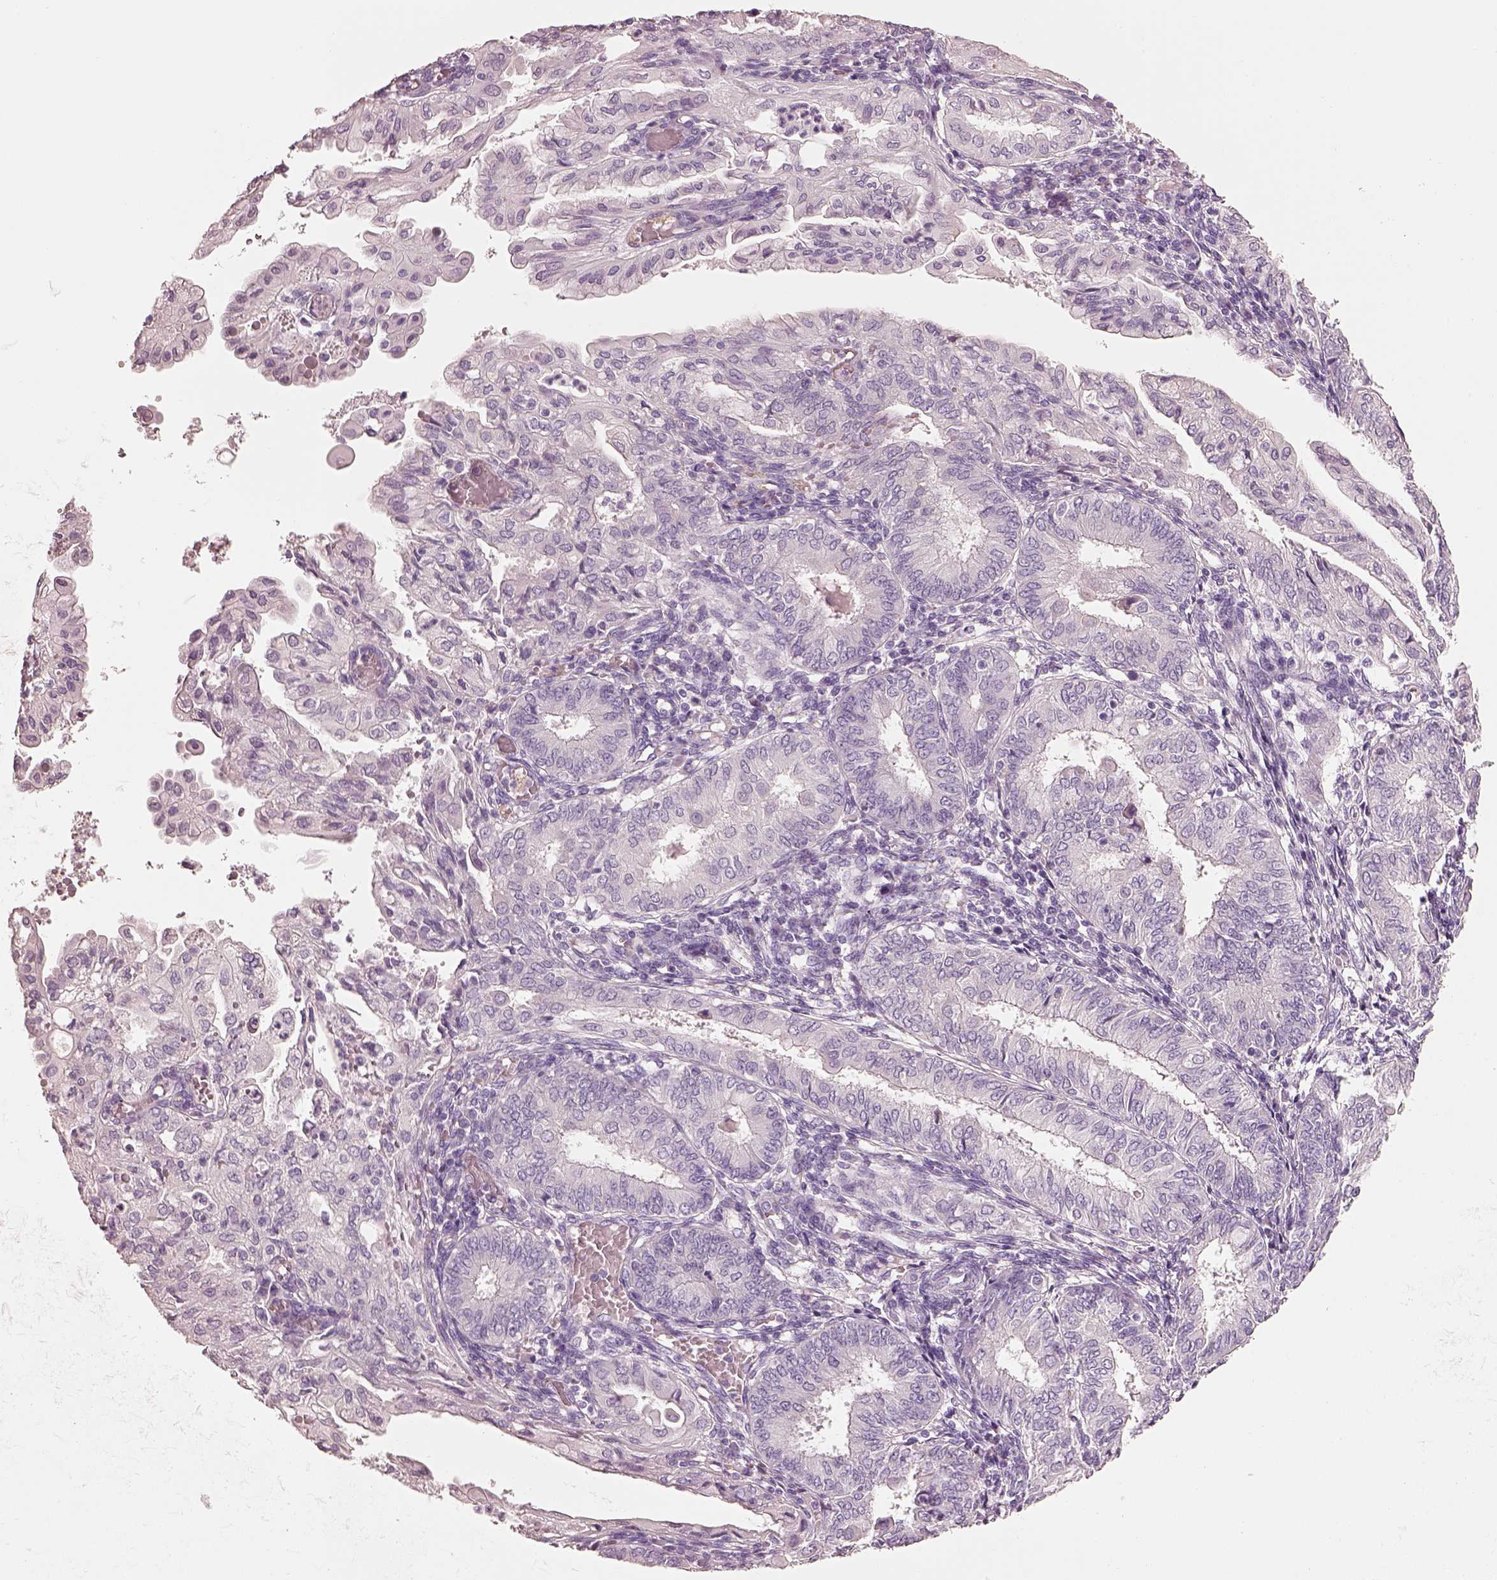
{"staining": {"intensity": "negative", "quantity": "none", "location": "none"}, "tissue": "endometrial cancer", "cell_type": "Tumor cells", "image_type": "cancer", "snomed": [{"axis": "morphology", "description": "Adenocarcinoma, NOS"}, {"axis": "topography", "description": "Endometrium"}], "caption": "Endometrial cancer was stained to show a protein in brown. There is no significant staining in tumor cells. (DAB (3,3'-diaminobenzidine) immunohistochemistry visualized using brightfield microscopy, high magnification).", "gene": "PNOC", "patient": {"sex": "female", "age": 68}}